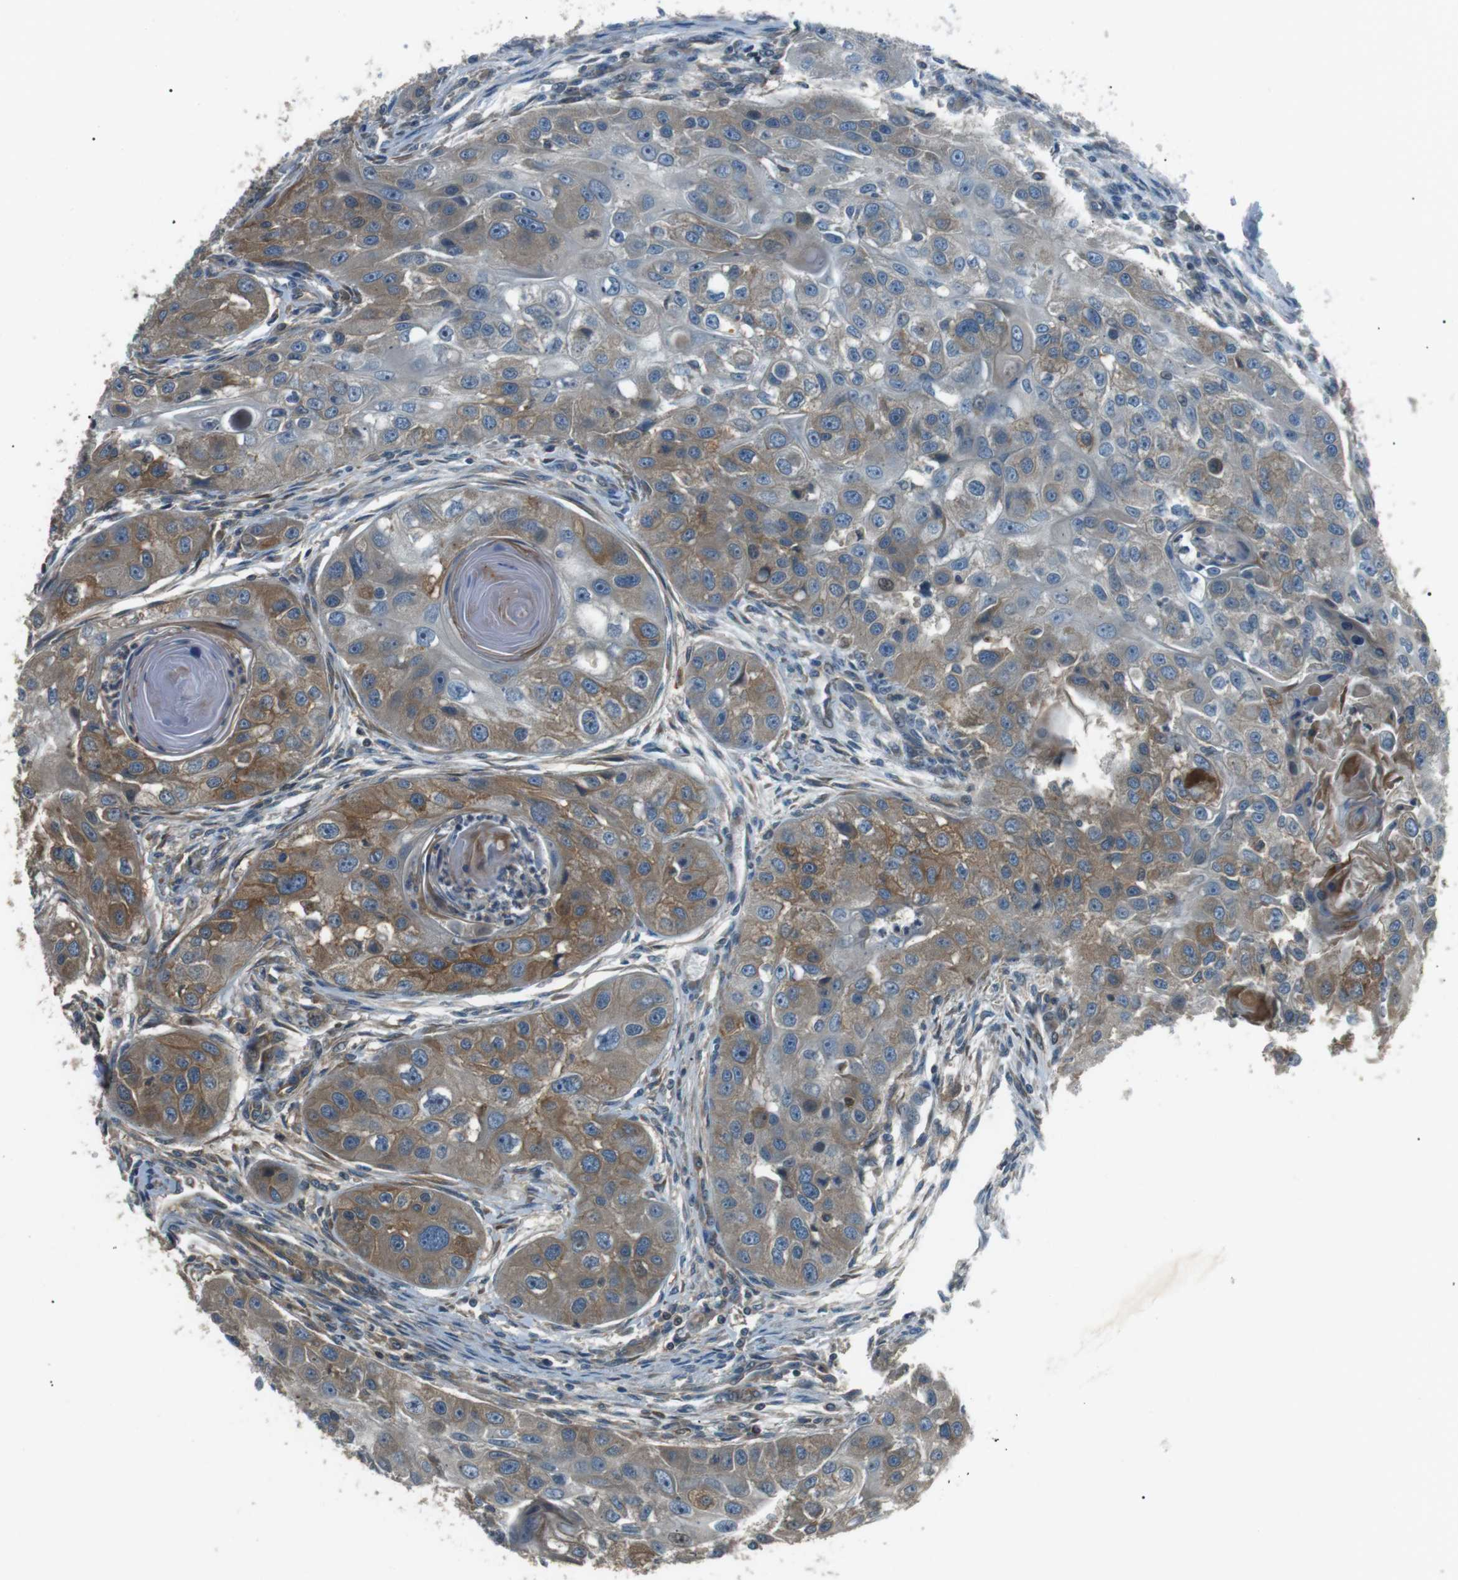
{"staining": {"intensity": "moderate", "quantity": "25%-75%", "location": "cytoplasmic/membranous"}, "tissue": "head and neck cancer", "cell_type": "Tumor cells", "image_type": "cancer", "snomed": [{"axis": "morphology", "description": "Normal tissue, NOS"}, {"axis": "morphology", "description": "Squamous cell carcinoma, NOS"}, {"axis": "topography", "description": "Skeletal muscle"}, {"axis": "topography", "description": "Head-Neck"}], "caption": "IHC image of neoplastic tissue: head and neck cancer stained using immunohistochemistry demonstrates medium levels of moderate protein expression localized specifically in the cytoplasmic/membranous of tumor cells, appearing as a cytoplasmic/membranous brown color.", "gene": "GPR161", "patient": {"sex": "male", "age": 51}}